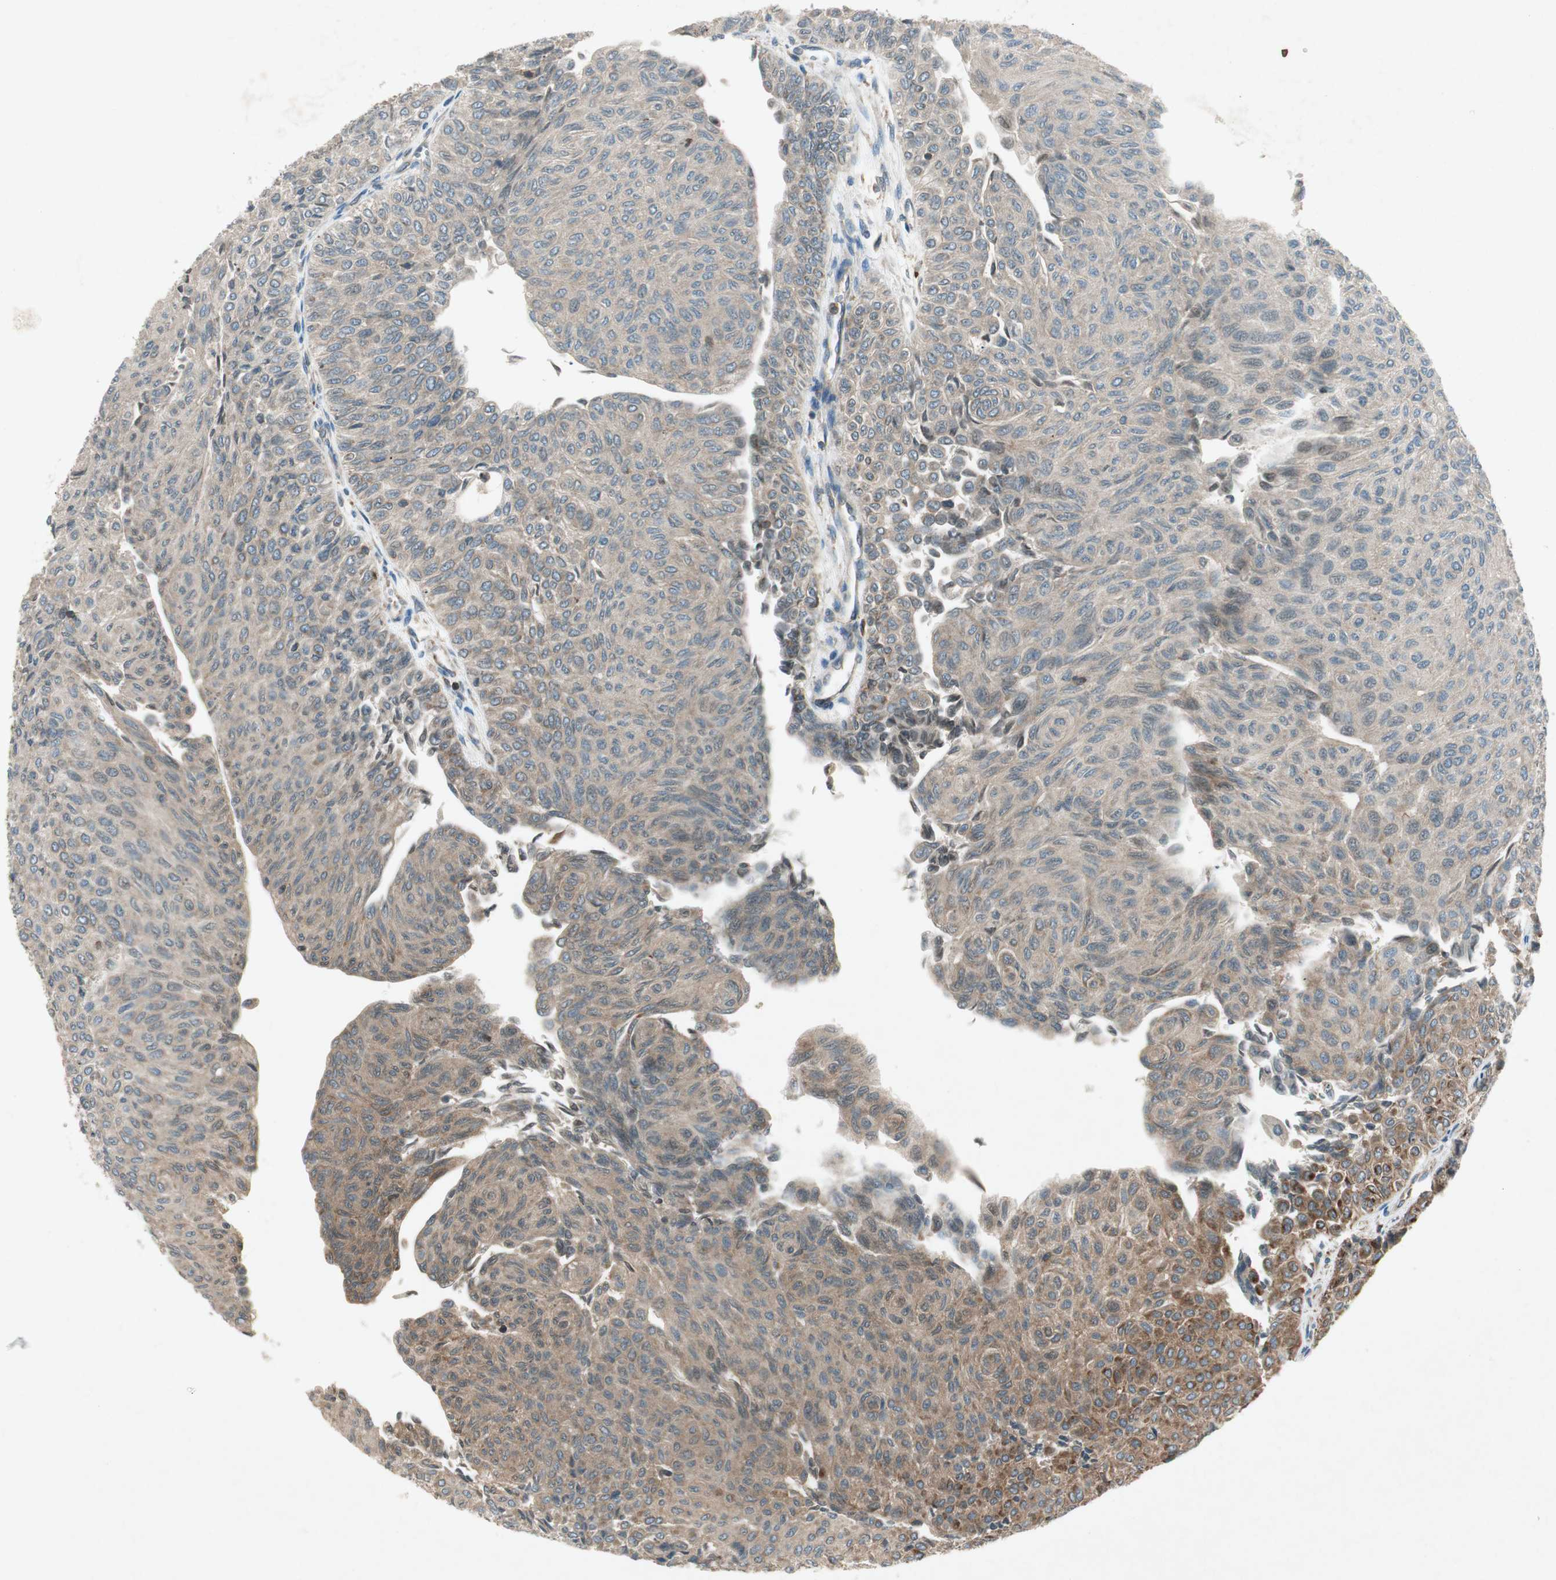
{"staining": {"intensity": "strong", "quantity": ">75%", "location": "cytoplasmic/membranous"}, "tissue": "urothelial cancer", "cell_type": "Tumor cells", "image_type": "cancer", "snomed": [{"axis": "morphology", "description": "Urothelial carcinoma, Low grade"}, {"axis": "topography", "description": "Urinary bladder"}], "caption": "An immunohistochemistry (IHC) micrograph of tumor tissue is shown. Protein staining in brown highlights strong cytoplasmic/membranous positivity in urothelial cancer within tumor cells.", "gene": "CHADL", "patient": {"sex": "male", "age": 78}}